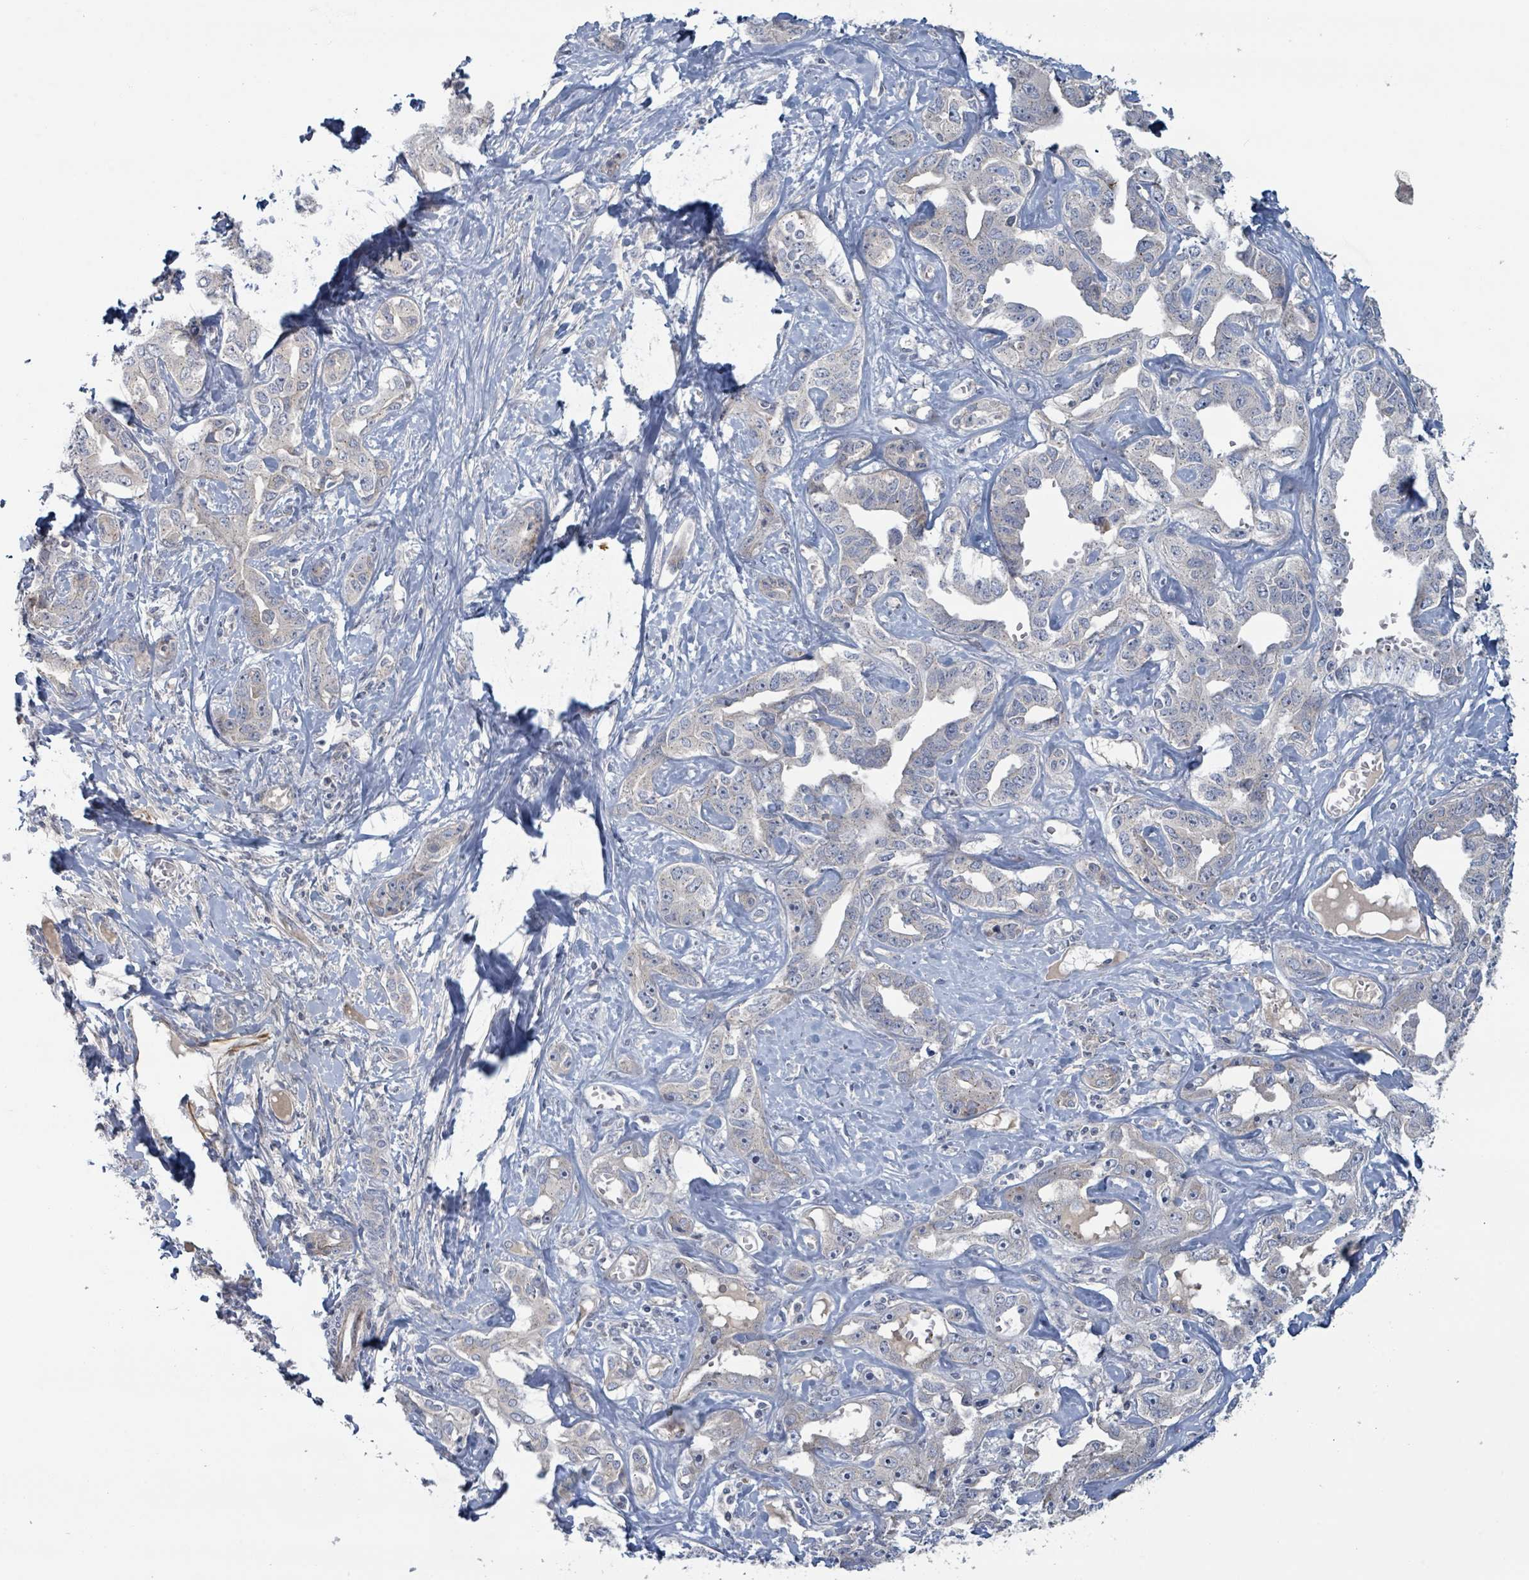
{"staining": {"intensity": "negative", "quantity": "none", "location": "none"}, "tissue": "liver cancer", "cell_type": "Tumor cells", "image_type": "cancer", "snomed": [{"axis": "morphology", "description": "Cholangiocarcinoma"}, {"axis": "topography", "description": "Liver"}], "caption": "Immunohistochemistry (IHC) of liver cholangiocarcinoma demonstrates no positivity in tumor cells.", "gene": "COL5A3", "patient": {"sex": "male", "age": 59}}